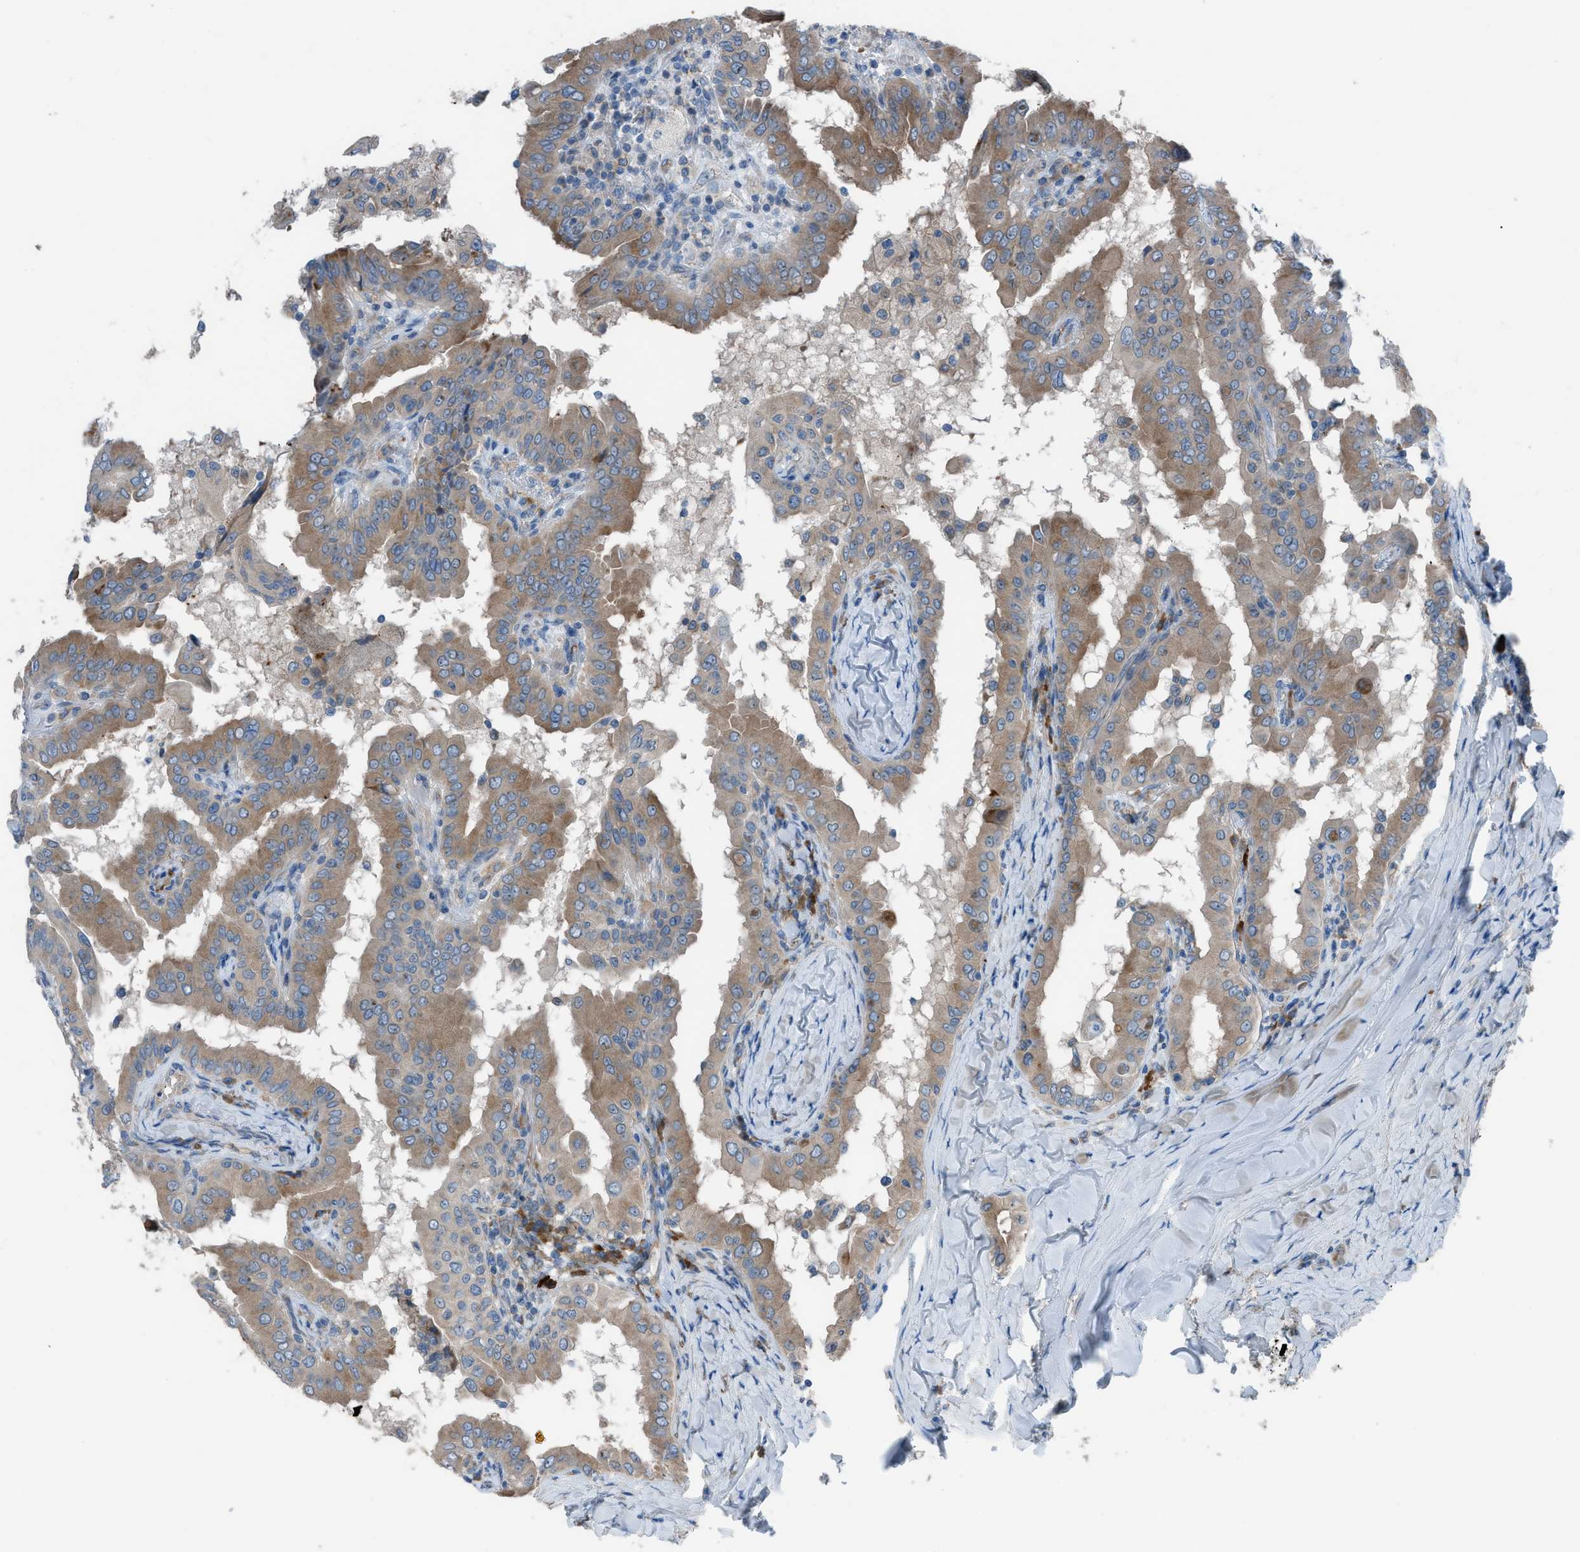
{"staining": {"intensity": "moderate", "quantity": ">75%", "location": "cytoplasmic/membranous"}, "tissue": "thyroid cancer", "cell_type": "Tumor cells", "image_type": "cancer", "snomed": [{"axis": "morphology", "description": "Papillary adenocarcinoma, NOS"}, {"axis": "topography", "description": "Thyroid gland"}], "caption": "Thyroid papillary adenocarcinoma was stained to show a protein in brown. There is medium levels of moderate cytoplasmic/membranous expression in about >75% of tumor cells. Nuclei are stained in blue.", "gene": "HEG1", "patient": {"sex": "male", "age": 33}}